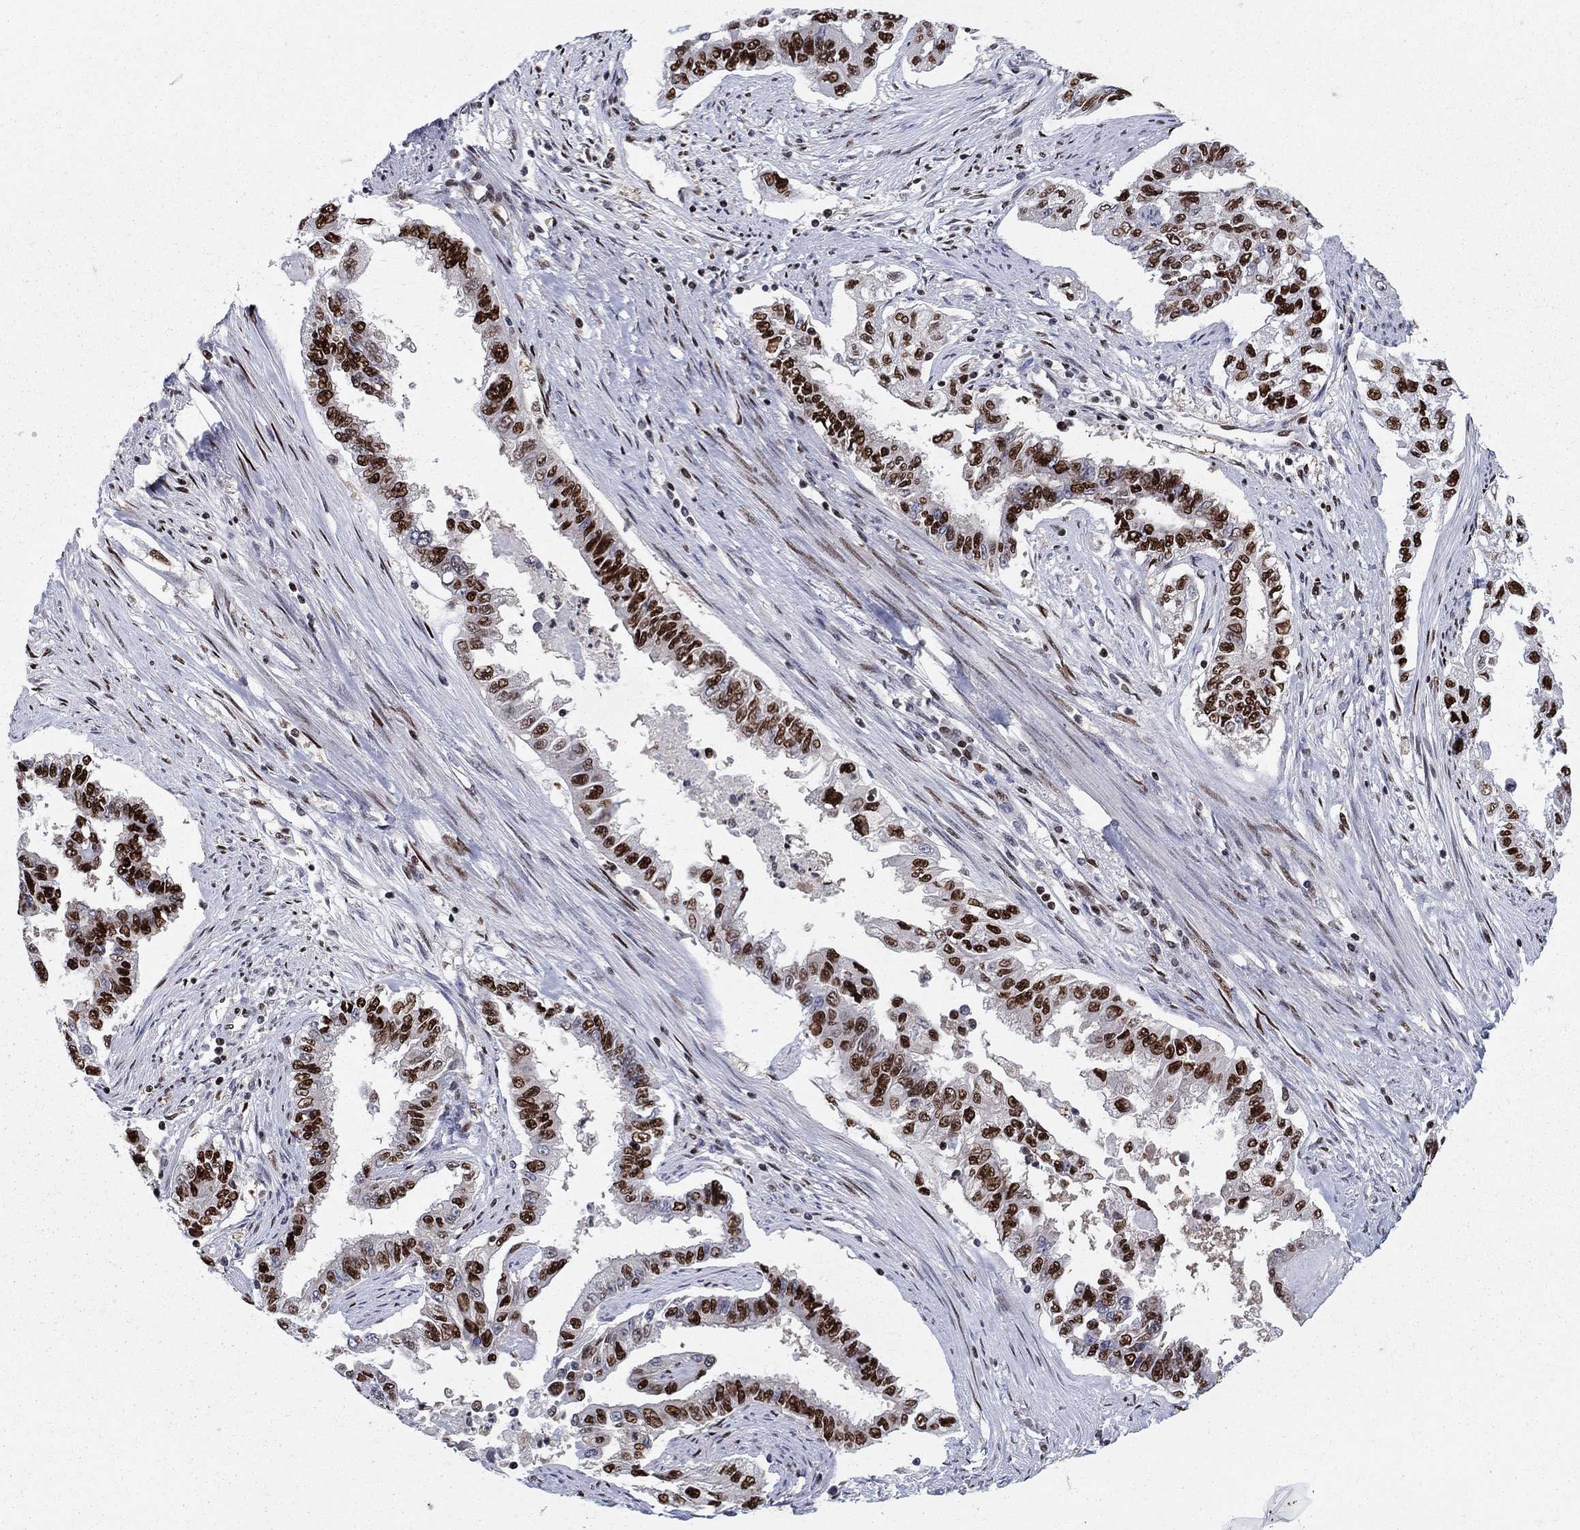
{"staining": {"intensity": "strong", "quantity": ">75%", "location": "nuclear"}, "tissue": "endometrial cancer", "cell_type": "Tumor cells", "image_type": "cancer", "snomed": [{"axis": "morphology", "description": "Adenocarcinoma, NOS"}, {"axis": "topography", "description": "Uterus"}], "caption": "This is an image of immunohistochemistry (IHC) staining of endometrial cancer (adenocarcinoma), which shows strong staining in the nuclear of tumor cells.", "gene": "ZNHIT3", "patient": {"sex": "female", "age": 59}}